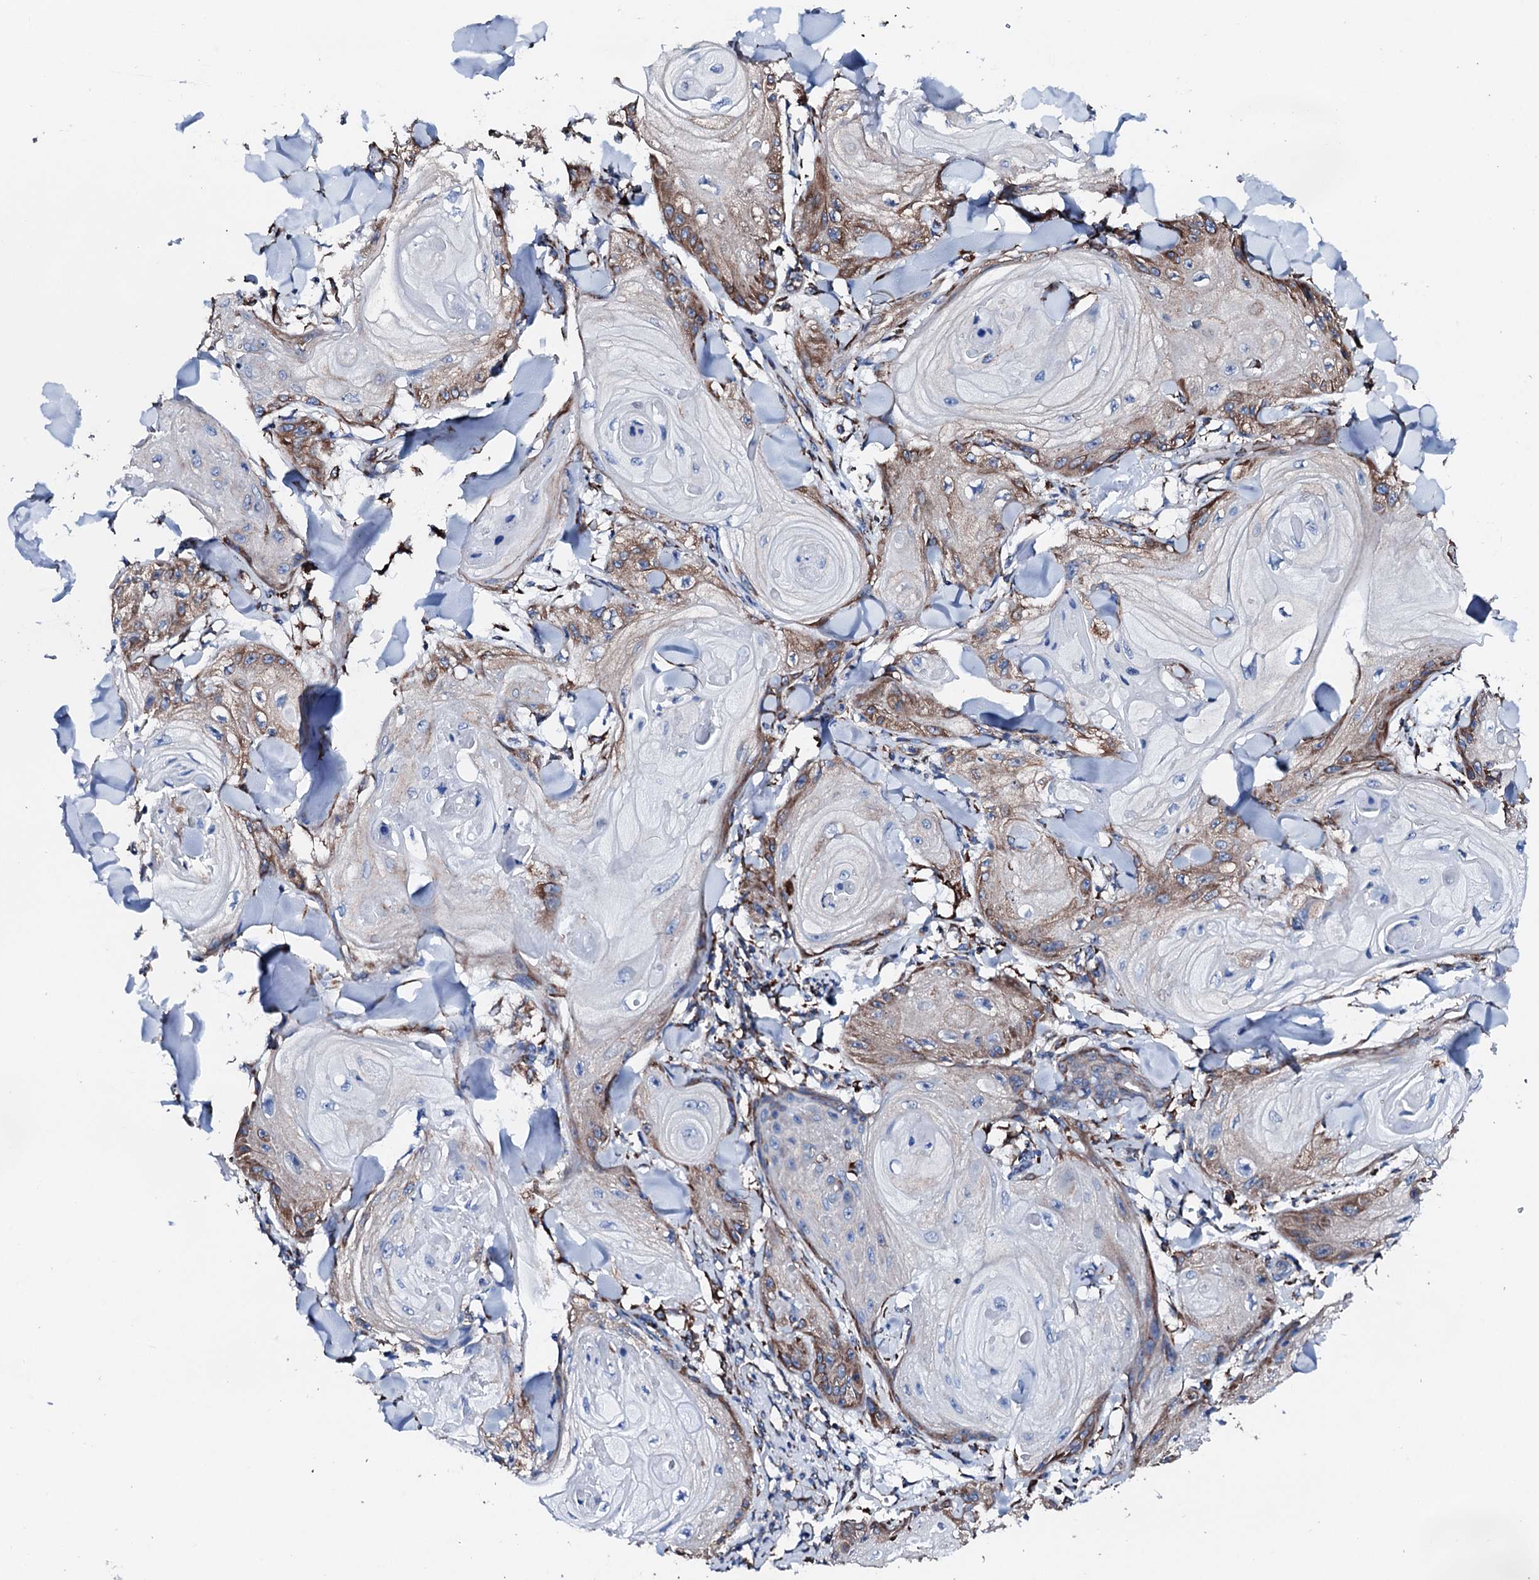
{"staining": {"intensity": "moderate", "quantity": "25%-75%", "location": "cytoplasmic/membranous"}, "tissue": "skin cancer", "cell_type": "Tumor cells", "image_type": "cancer", "snomed": [{"axis": "morphology", "description": "Squamous cell carcinoma, NOS"}, {"axis": "topography", "description": "Skin"}], "caption": "Immunohistochemical staining of human squamous cell carcinoma (skin) reveals medium levels of moderate cytoplasmic/membranous protein positivity in approximately 25%-75% of tumor cells.", "gene": "AMDHD1", "patient": {"sex": "male", "age": 74}}